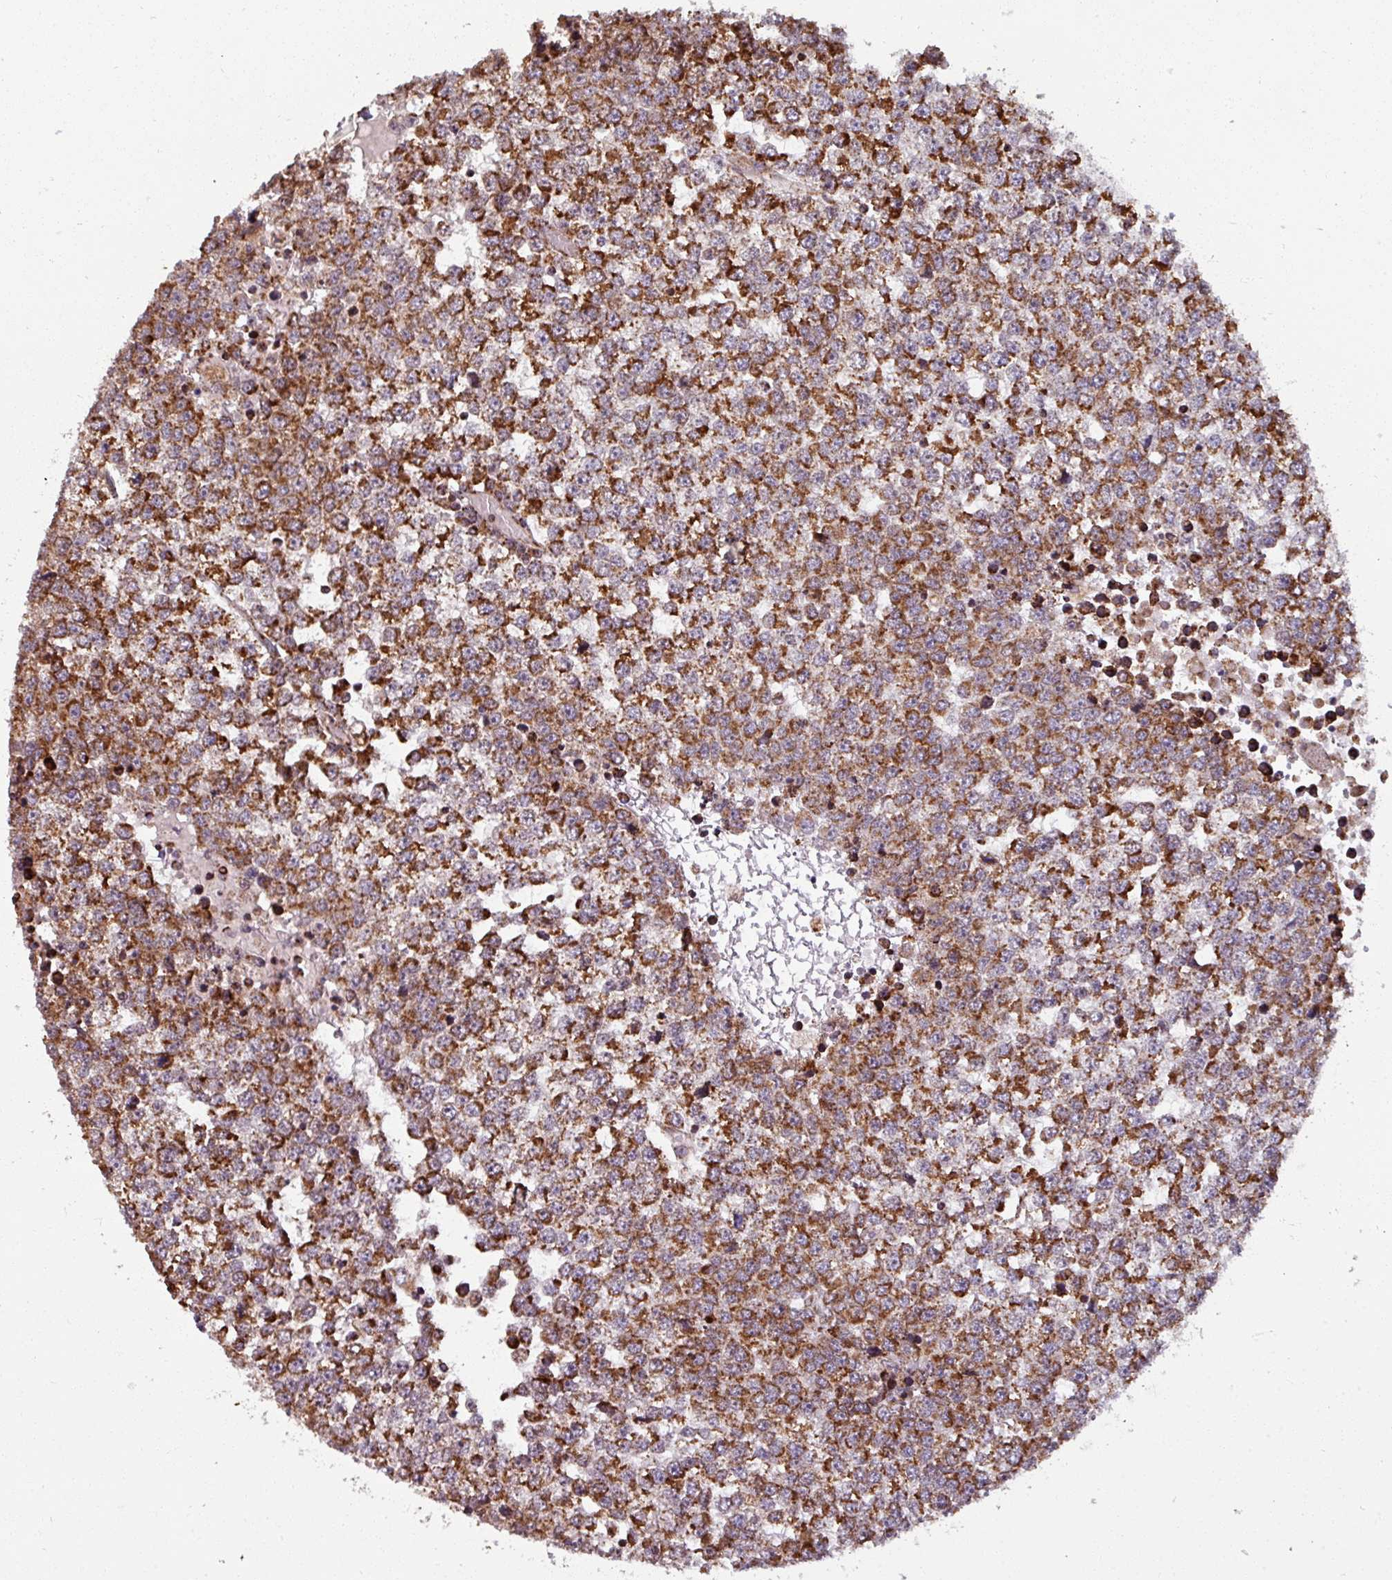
{"staining": {"intensity": "strong", "quantity": ">75%", "location": "cytoplasmic/membranous"}, "tissue": "testis cancer", "cell_type": "Tumor cells", "image_type": "cancer", "snomed": [{"axis": "morphology", "description": "Seminoma, NOS"}, {"axis": "topography", "description": "Testis"}], "caption": "Tumor cells show high levels of strong cytoplasmic/membranous staining in approximately >75% of cells in human testis seminoma. (brown staining indicates protein expression, while blue staining denotes nuclei).", "gene": "MAGT1", "patient": {"sex": "male", "age": 65}}